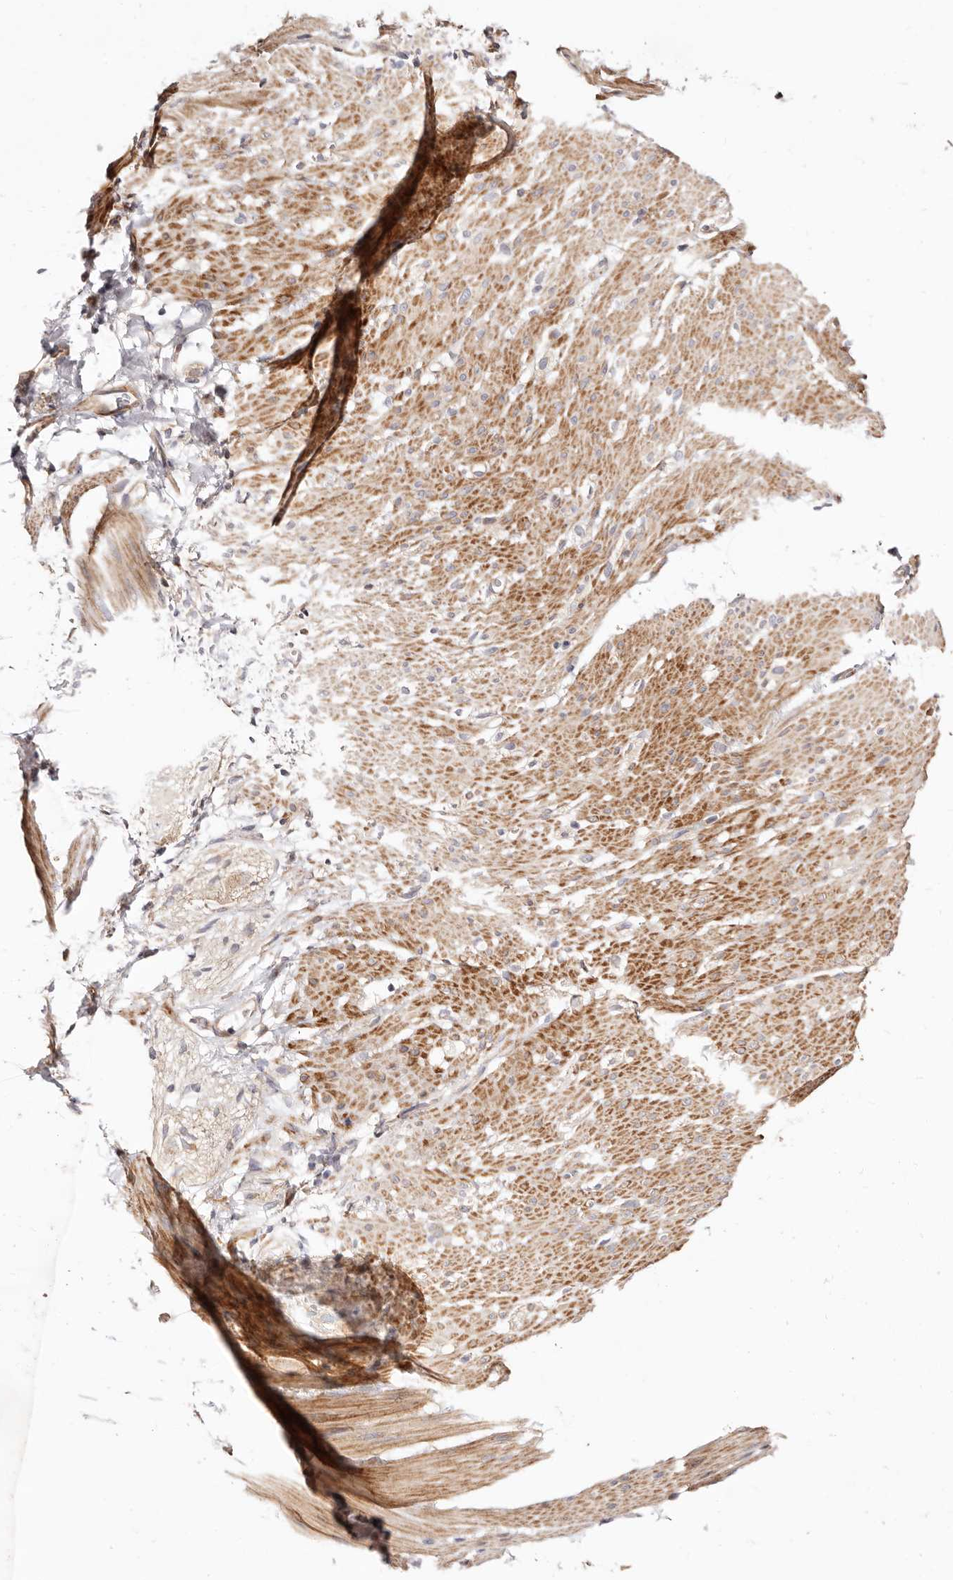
{"staining": {"intensity": "moderate", "quantity": ">75%", "location": "cytoplasmic/membranous"}, "tissue": "smooth muscle", "cell_type": "Smooth muscle cells", "image_type": "normal", "snomed": [{"axis": "morphology", "description": "Normal tissue, NOS"}, {"axis": "topography", "description": "Smooth muscle"}, {"axis": "topography", "description": "Small intestine"}], "caption": "A high-resolution photomicrograph shows immunohistochemistry (IHC) staining of normal smooth muscle, which exhibits moderate cytoplasmic/membranous staining in about >75% of smooth muscle cells. (DAB IHC, brown staining for protein, blue staining for nuclei).", "gene": "MAPK1", "patient": {"sex": "female", "age": 84}}